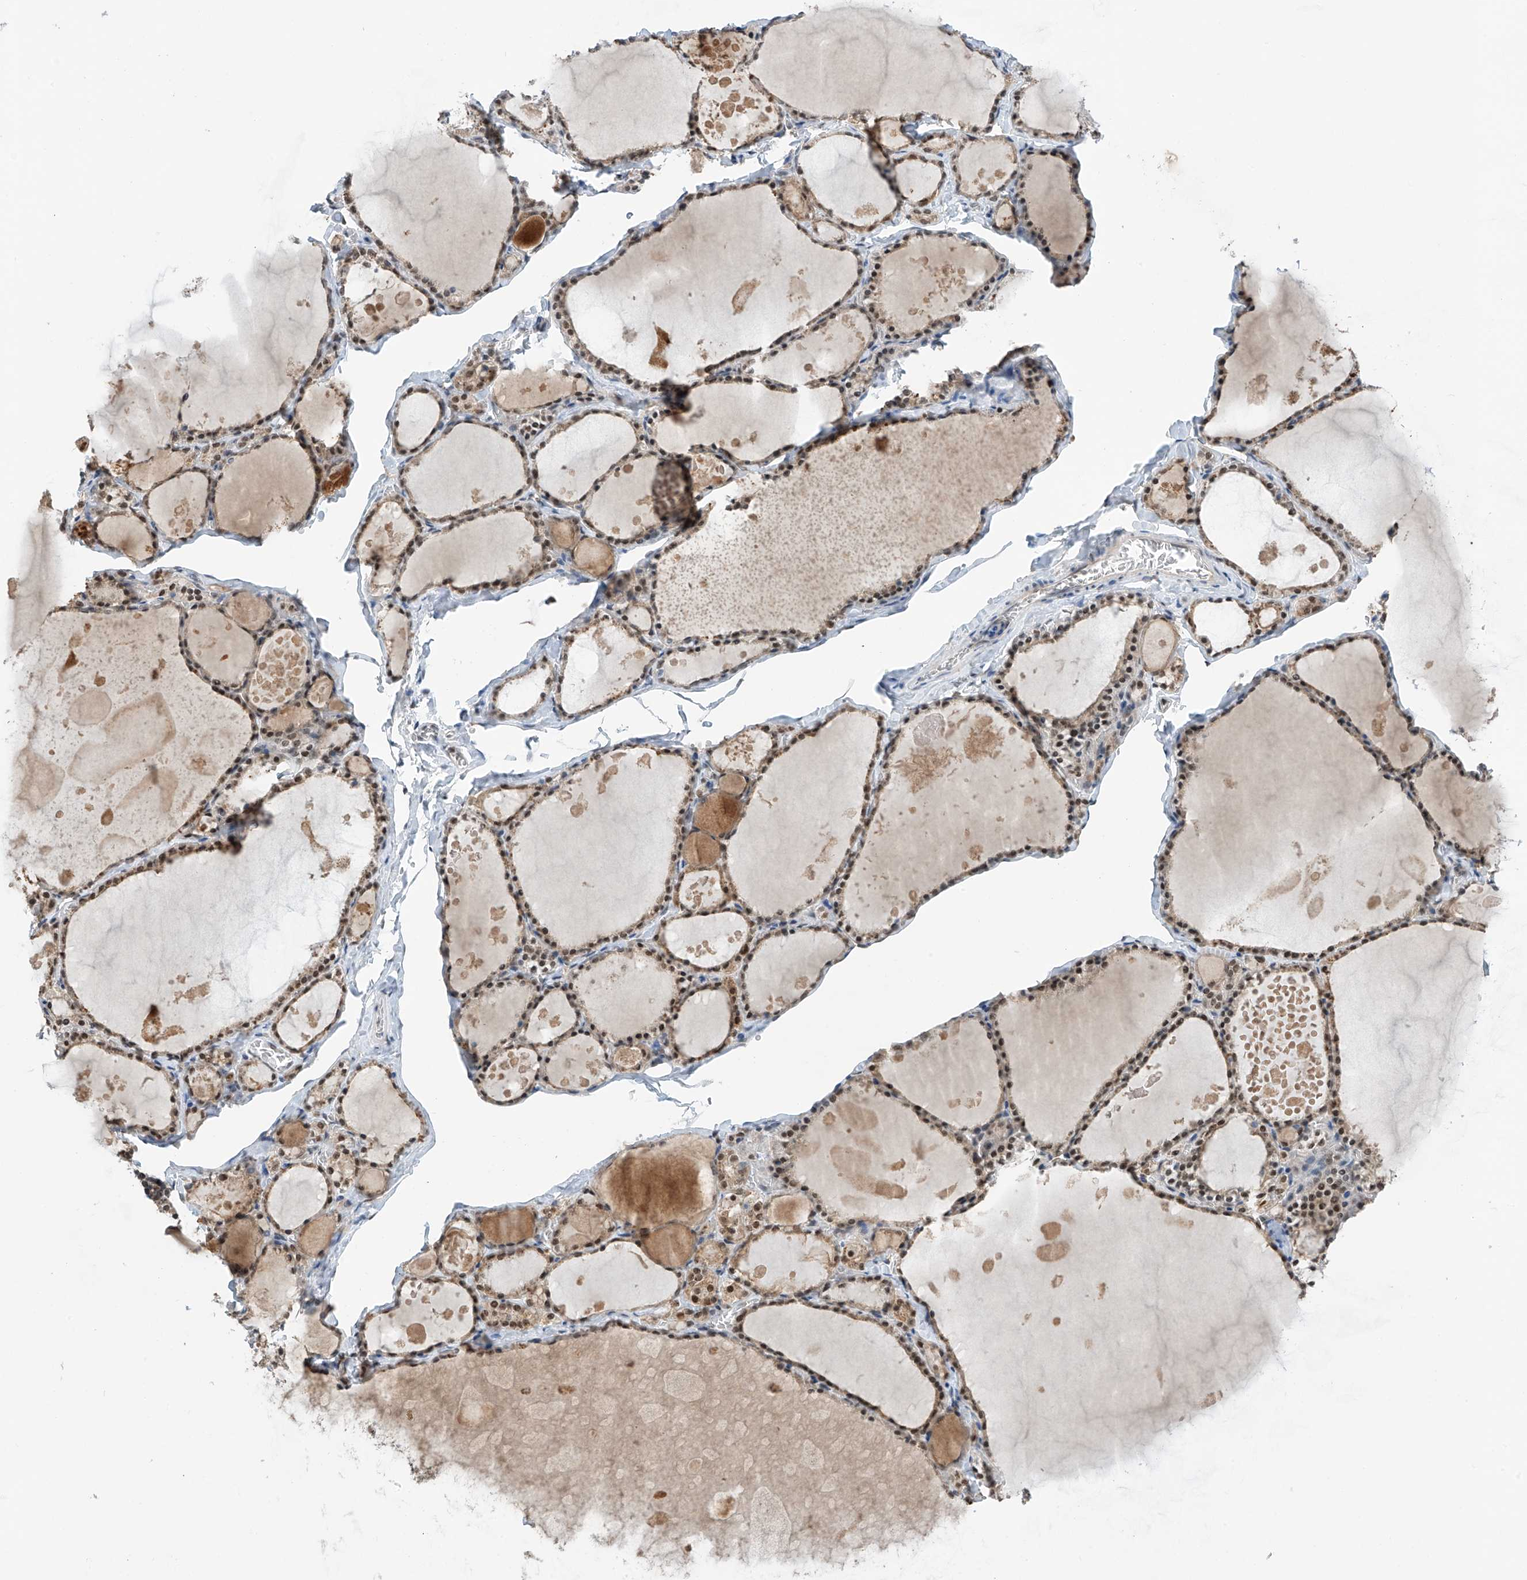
{"staining": {"intensity": "moderate", "quantity": ">75%", "location": "nuclear"}, "tissue": "thyroid gland", "cell_type": "Glandular cells", "image_type": "normal", "snomed": [{"axis": "morphology", "description": "Normal tissue, NOS"}, {"axis": "topography", "description": "Thyroid gland"}], "caption": "Unremarkable thyroid gland reveals moderate nuclear staining in about >75% of glandular cells, visualized by immunohistochemistry.", "gene": "RPAIN", "patient": {"sex": "male", "age": 56}}